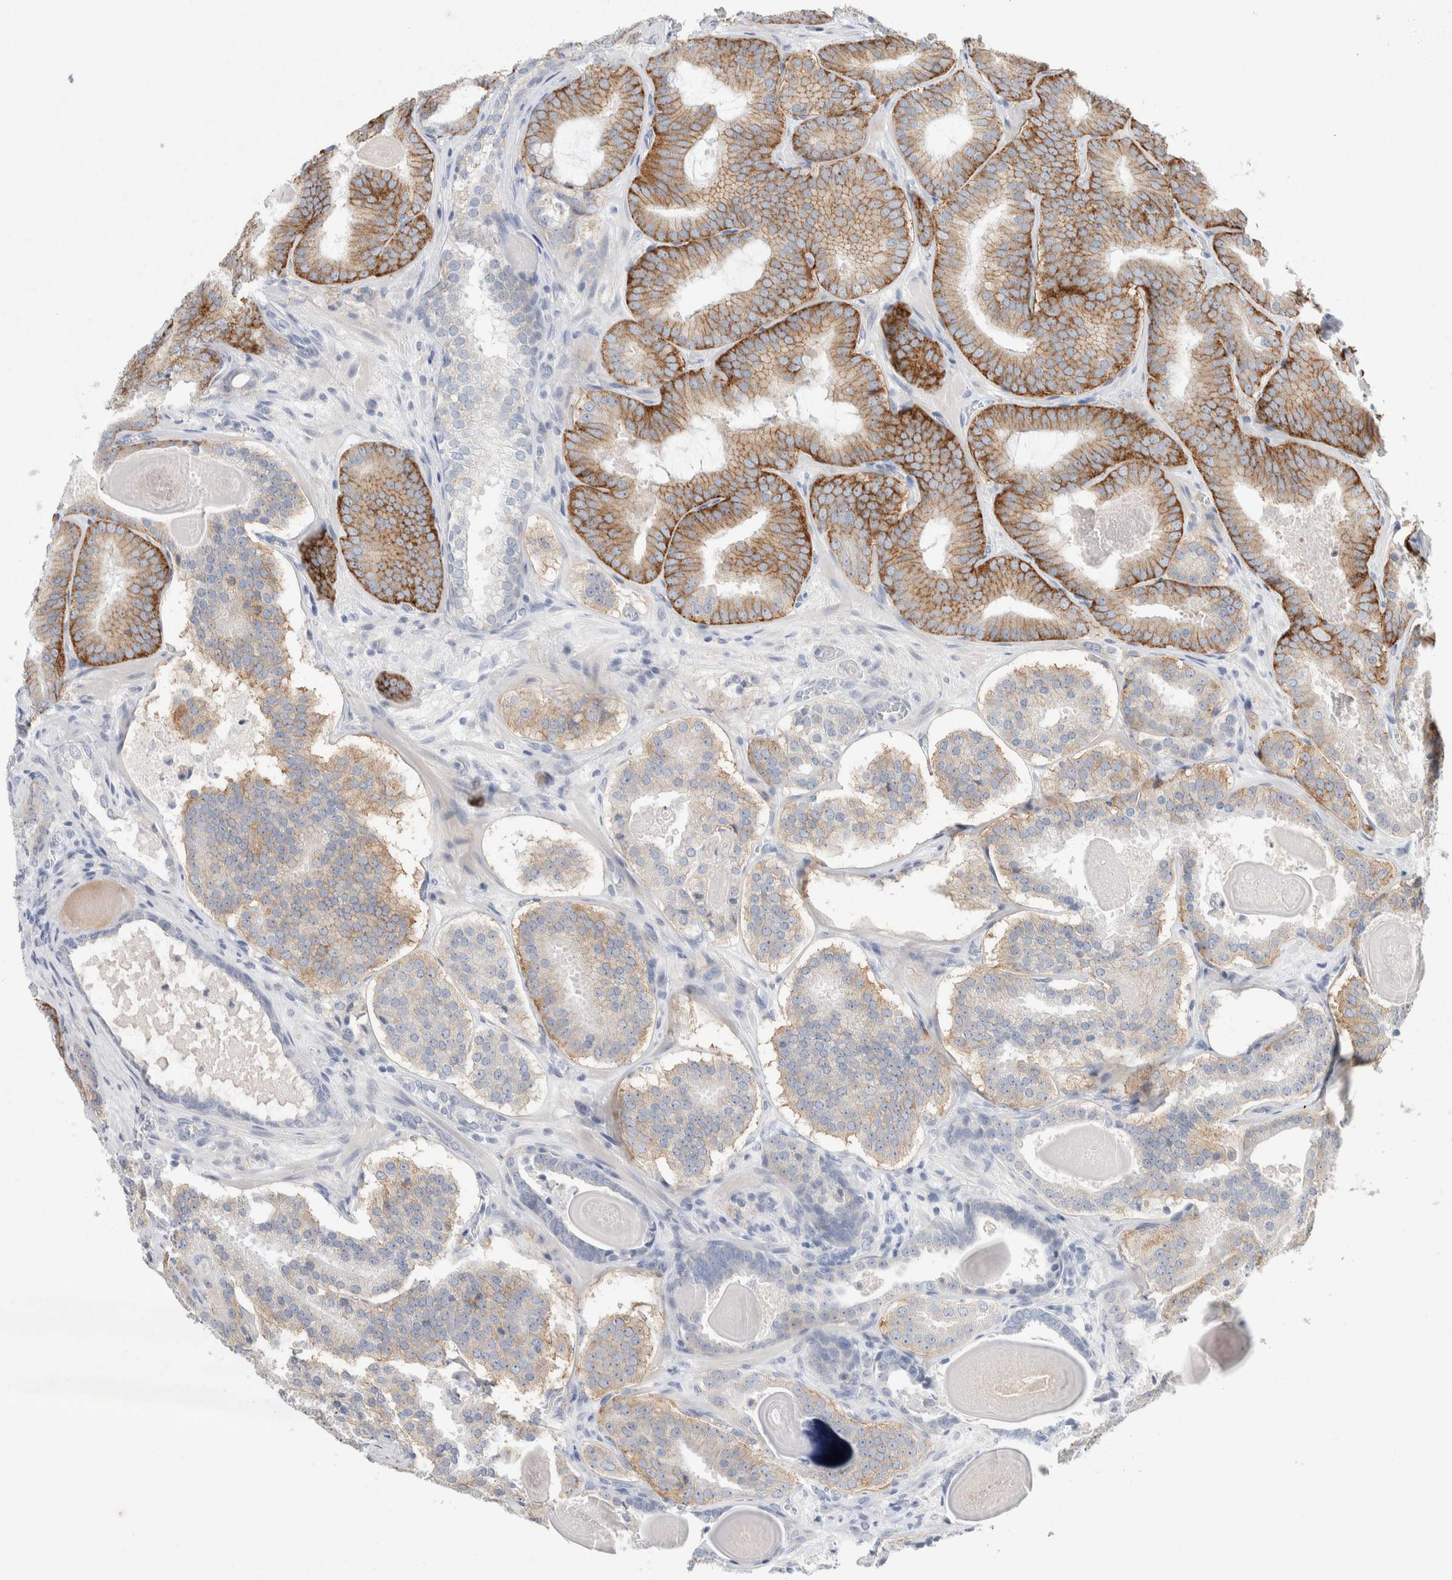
{"staining": {"intensity": "strong", "quantity": "<25%", "location": "cytoplasmic/membranous"}, "tissue": "prostate cancer", "cell_type": "Tumor cells", "image_type": "cancer", "snomed": [{"axis": "morphology", "description": "Adenocarcinoma, High grade"}, {"axis": "topography", "description": "Prostate"}], "caption": "A medium amount of strong cytoplasmic/membranous expression is identified in about <25% of tumor cells in high-grade adenocarcinoma (prostate) tissue.", "gene": "CMTM4", "patient": {"sex": "male", "age": 60}}